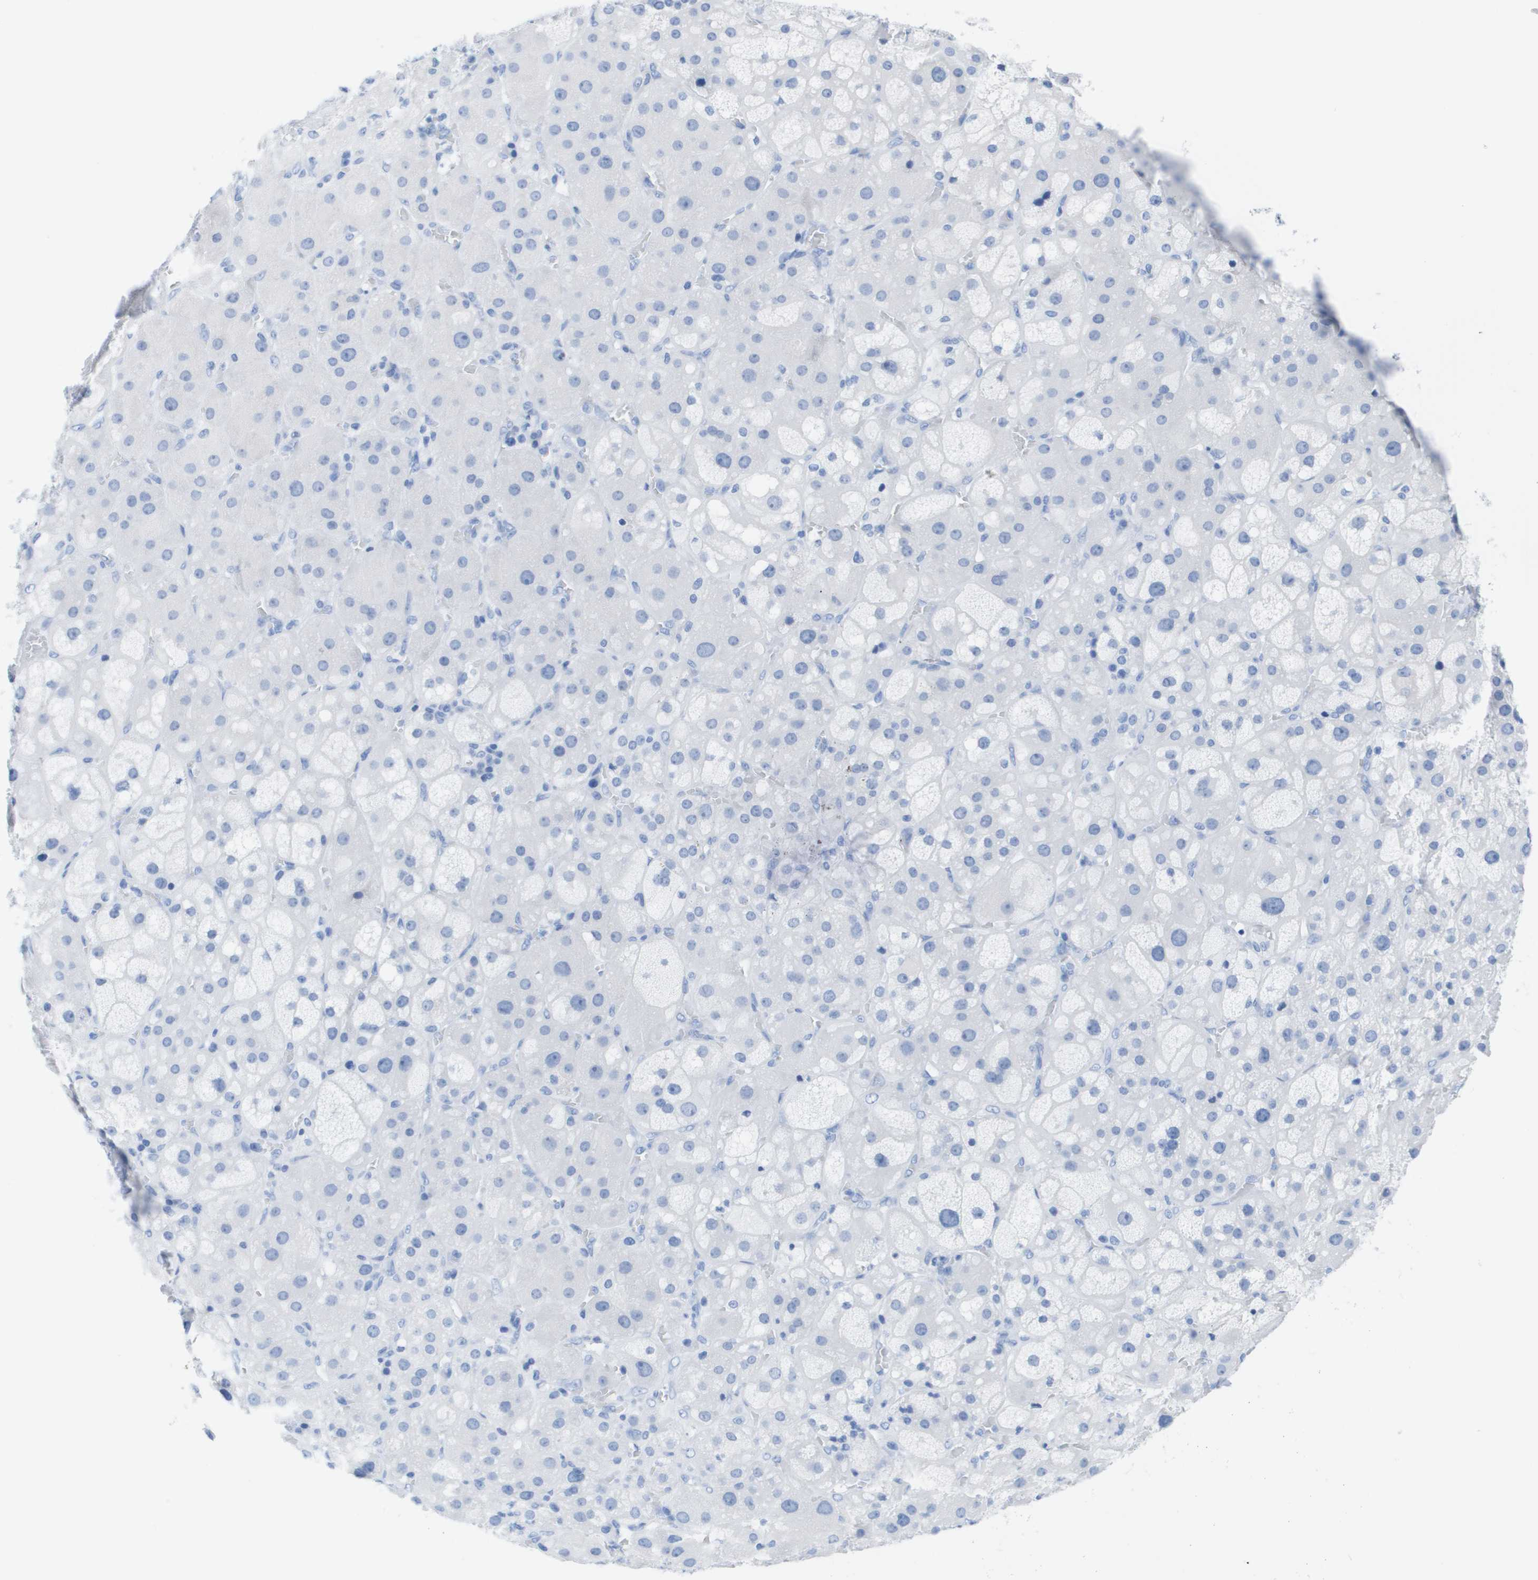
{"staining": {"intensity": "negative", "quantity": "none", "location": "none"}, "tissue": "adrenal gland", "cell_type": "Glandular cells", "image_type": "normal", "snomed": [{"axis": "morphology", "description": "Normal tissue, NOS"}, {"axis": "topography", "description": "Adrenal gland"}], "caption": "DAB (3,3'-diaminobenzidine) immunohistochemical staining of unremarkable human adrenal gland demonstrates no significant positivity in glandular cells.", "gene": "KCNA3", "patient": {"sex": "female", "age": 47}}